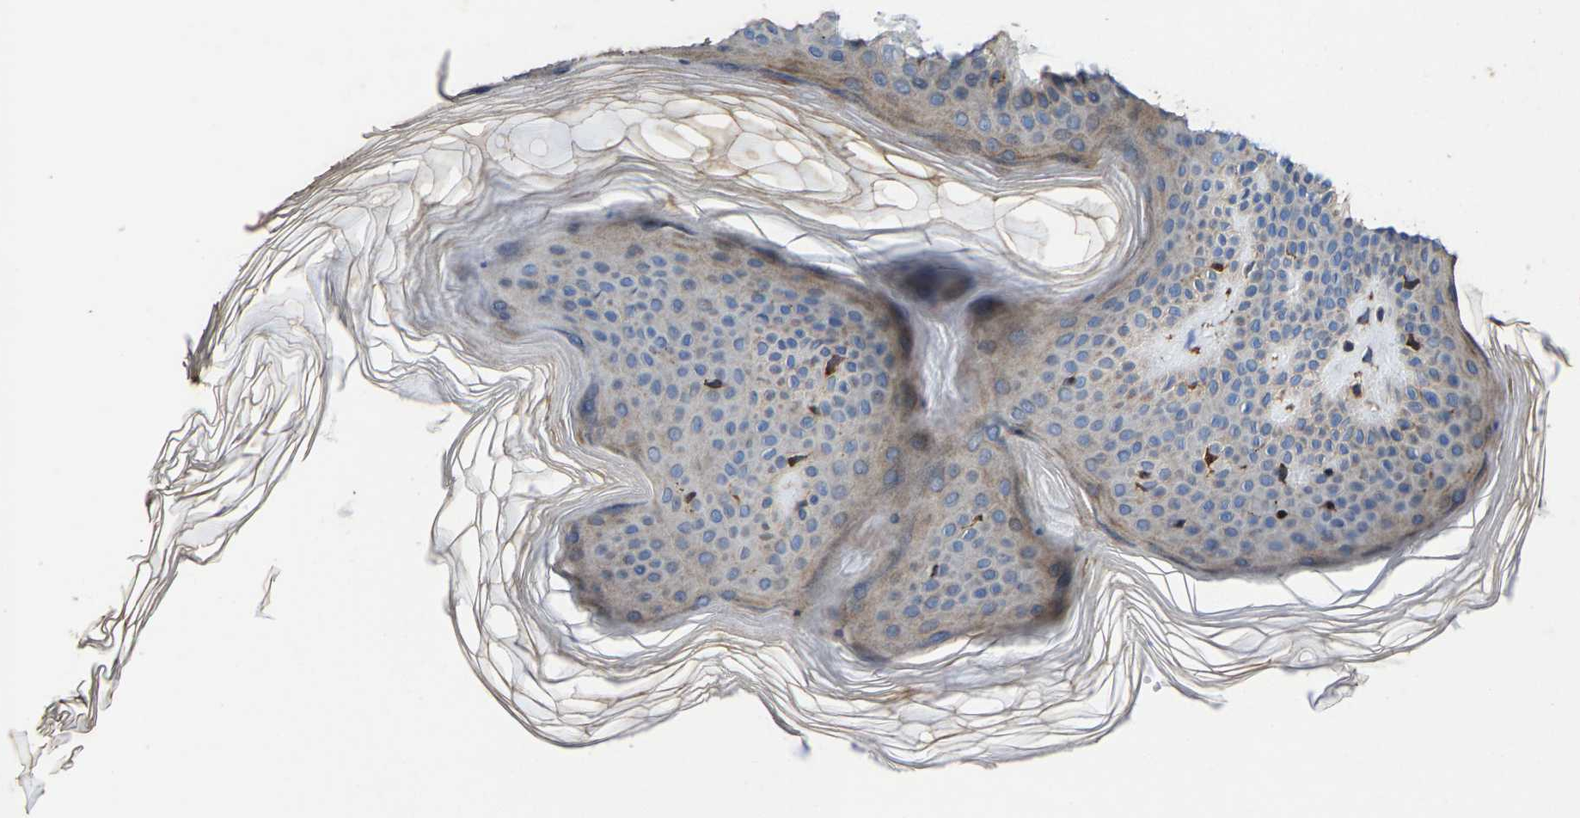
{"staining": {"intensity": "negative", "quantity": "none", "location": "none"}, "tissue": "skin", "cell_type": "Fibroblasts", "image_type": "normal", "snomed": [{"axis": "morphology", "description": "Normal tissue, NOS"}, {"axis": "morphology", "description": "Malignant melanoma, Metastatic site"}, {"axis": "topography", "description": "Skin"}], "caption": "Image shows no significant protein staining in fibroblasts of benign skin.", "gene": "FGD3", "patient": {"sex": "male", "age": 41}}